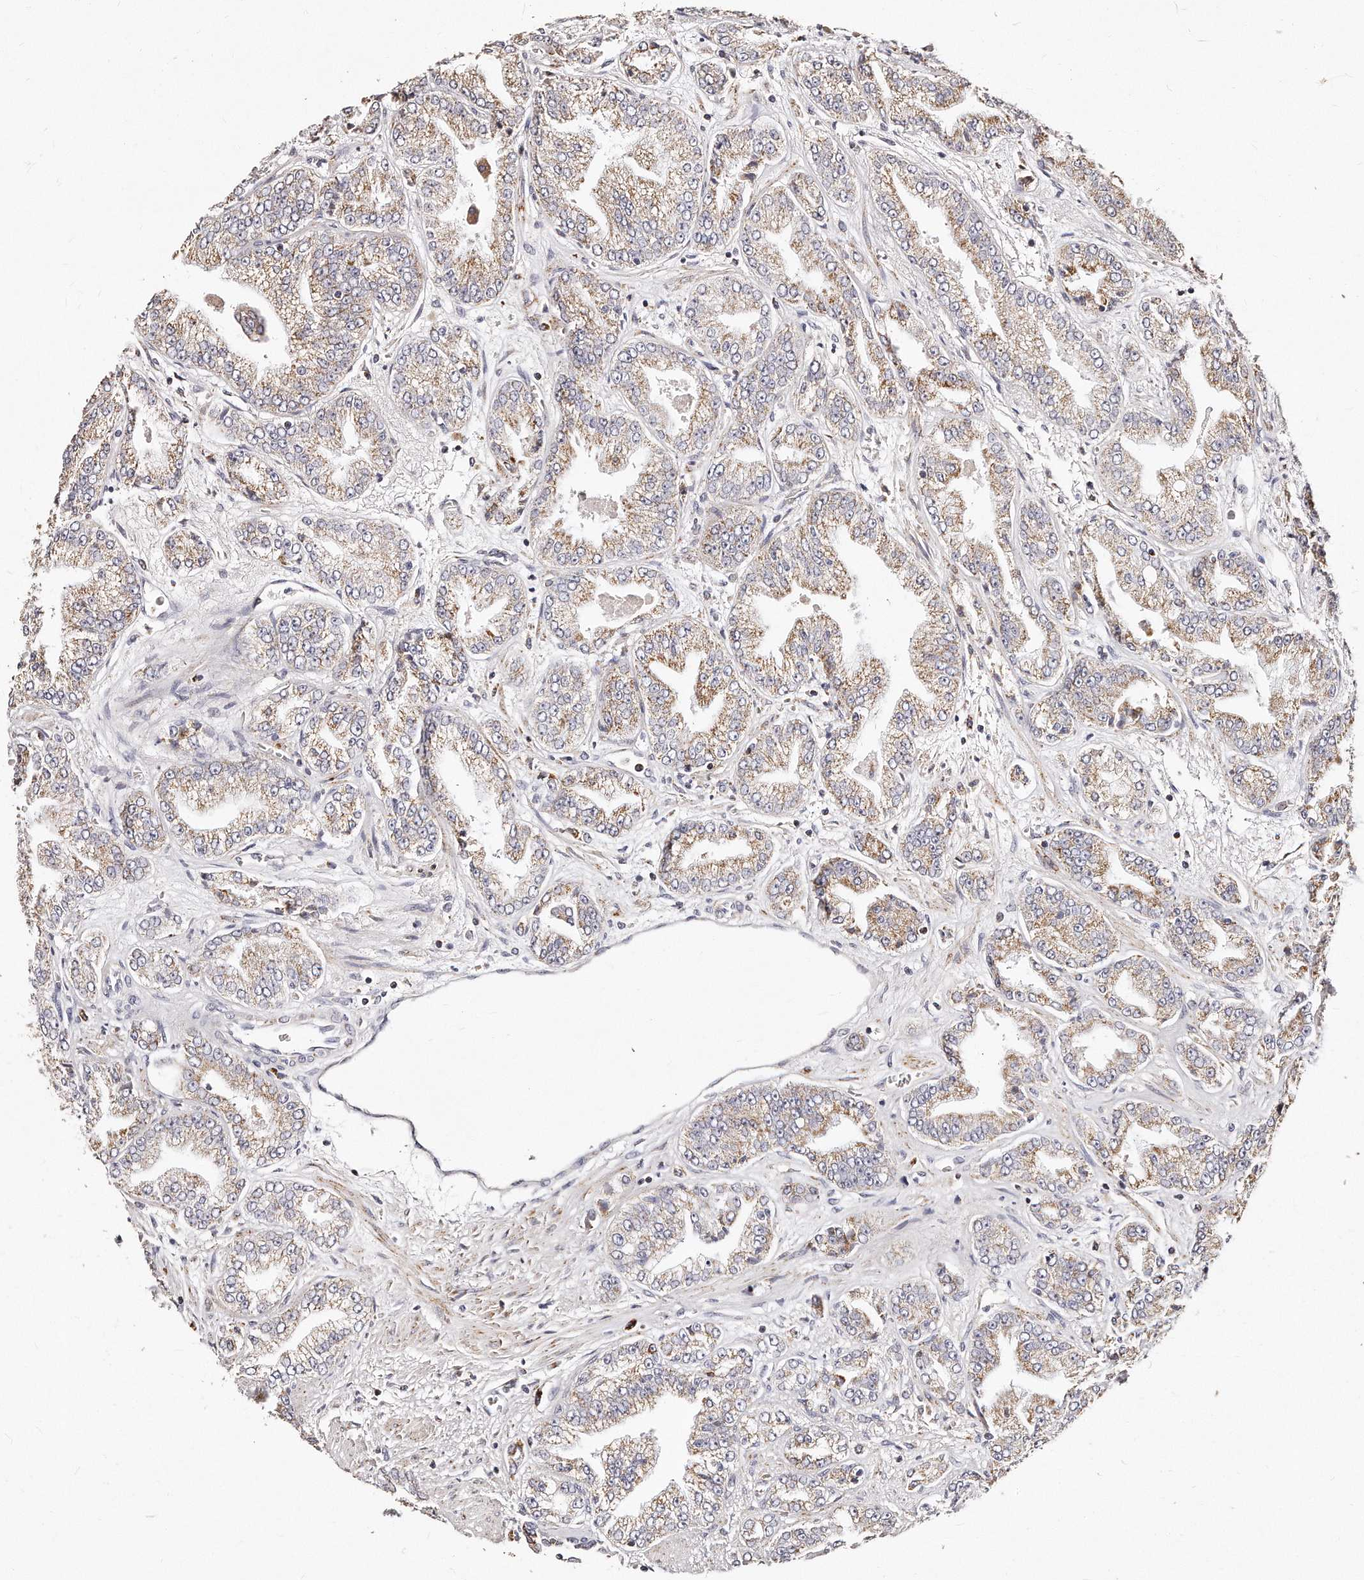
{"staining": {"intensity": "weak", "quantity": ">75%", "location": "cytoplasmic/membranous"}, "tissue": "prostate cancer", "cell_type": "Tumor cells", "image_type": "cancer", "snomed": [{"axis": "morphology", "description": "Adenocarcinoma, High grade"}, {"axis": "topography", "description": "Prostate"}], "caption": "IHC image of neoplastic tissue: prostate cancer (adenocarcinoma (high-grade)) stained using immunohistochemistry demonstrates low levels of weak protein expression localized specifically in the cytoplasmic/membranous of tumor cells, appearing as a cytoplasmic/membranous brown color.", "gene": "RTKN", "patient": {"sex": "male", "age": 71}}